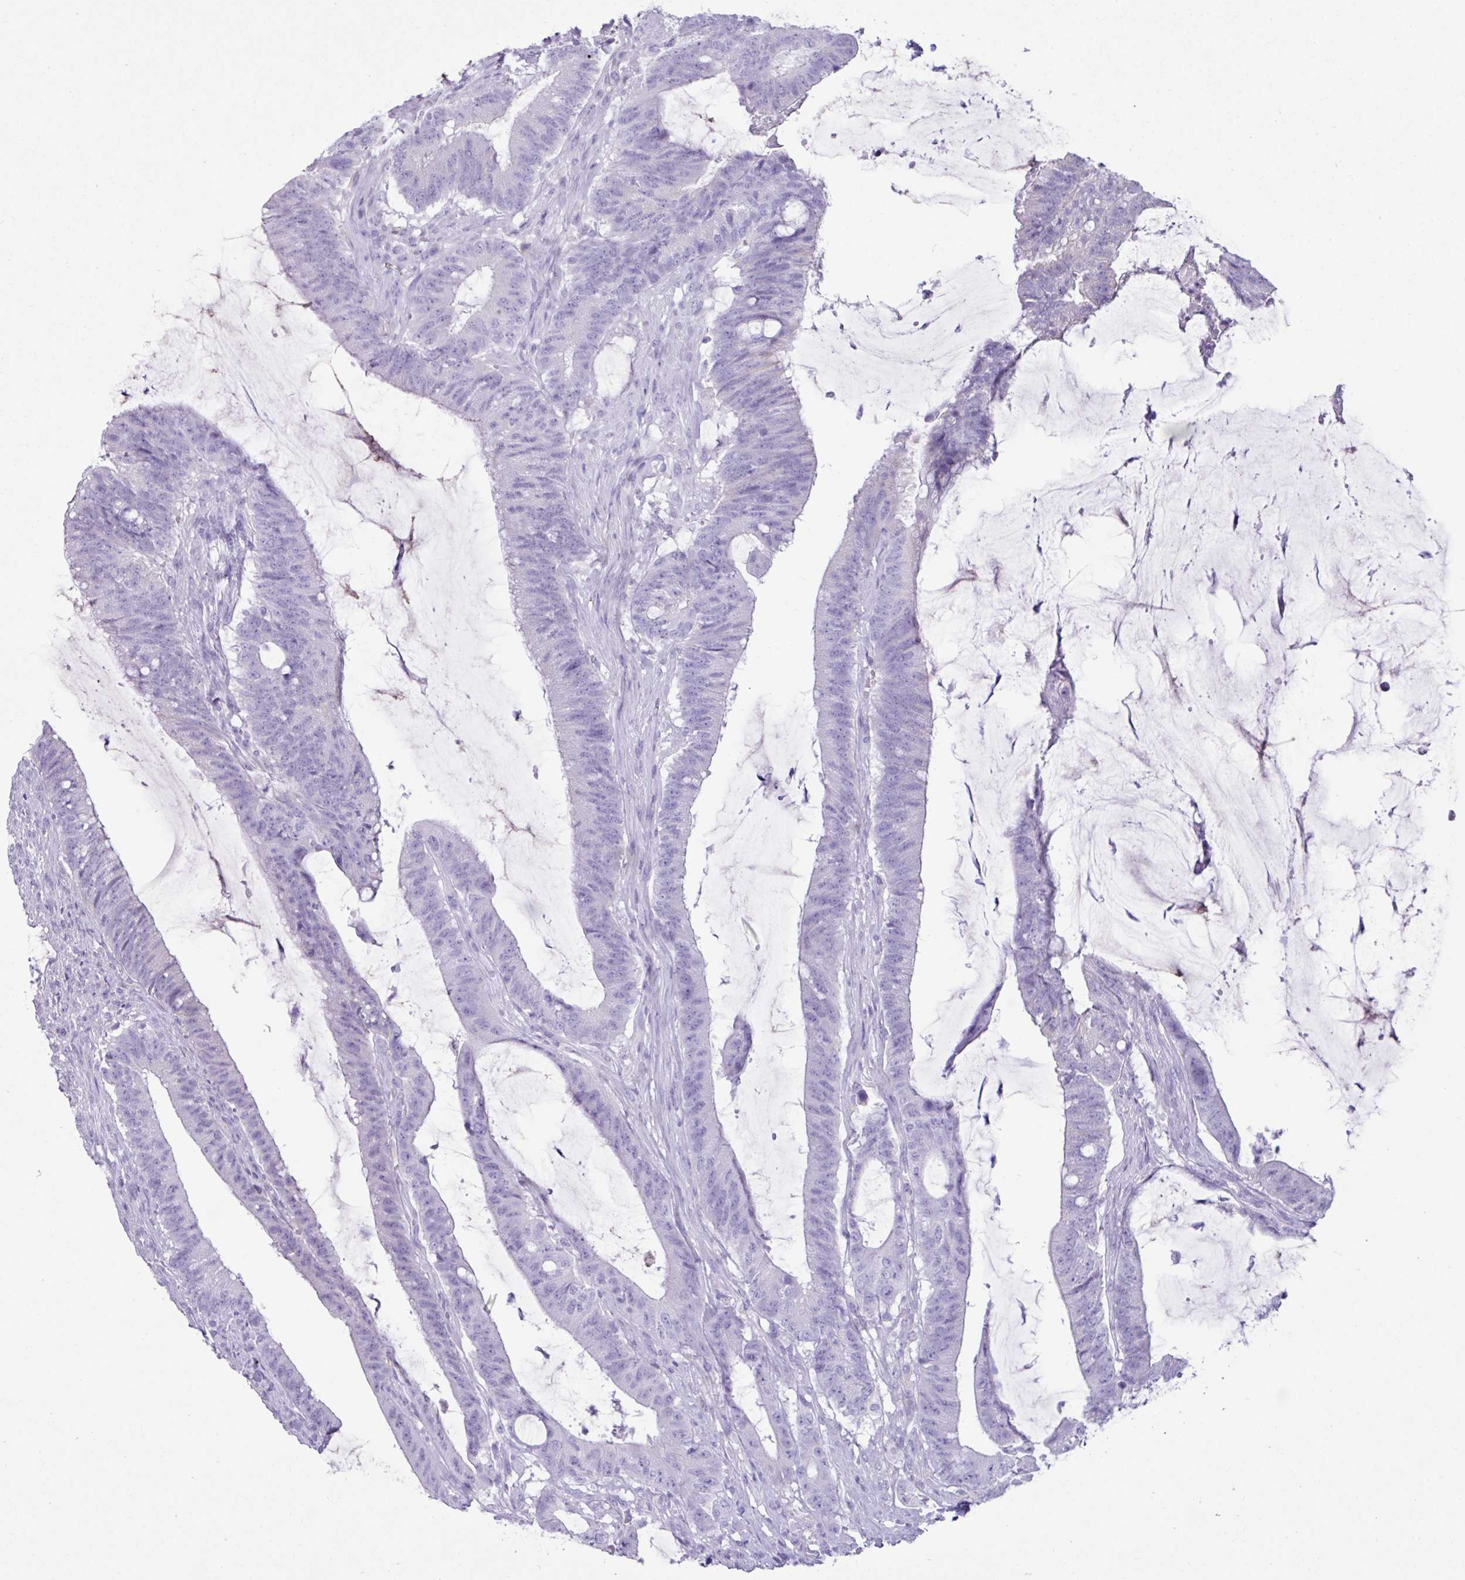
{"staining": {"intensity": "negative", "quantity": "none", "location": "none"}, "tissue": "colorectal cancer", "cell_type": "Tumor cells", "image_type": "cancer", "snomed": [{"axis": "morphology", "description": "Adenocarcinoma, NOS"}, {"axis": "topography", "description": "Colon"}], "caption": "Histopathology image shows no significant protein staining in tumor cells of colorectal adenocarcinoma.", "gene": "AGO3", "patient": {"sex": "female", "age": 43}}